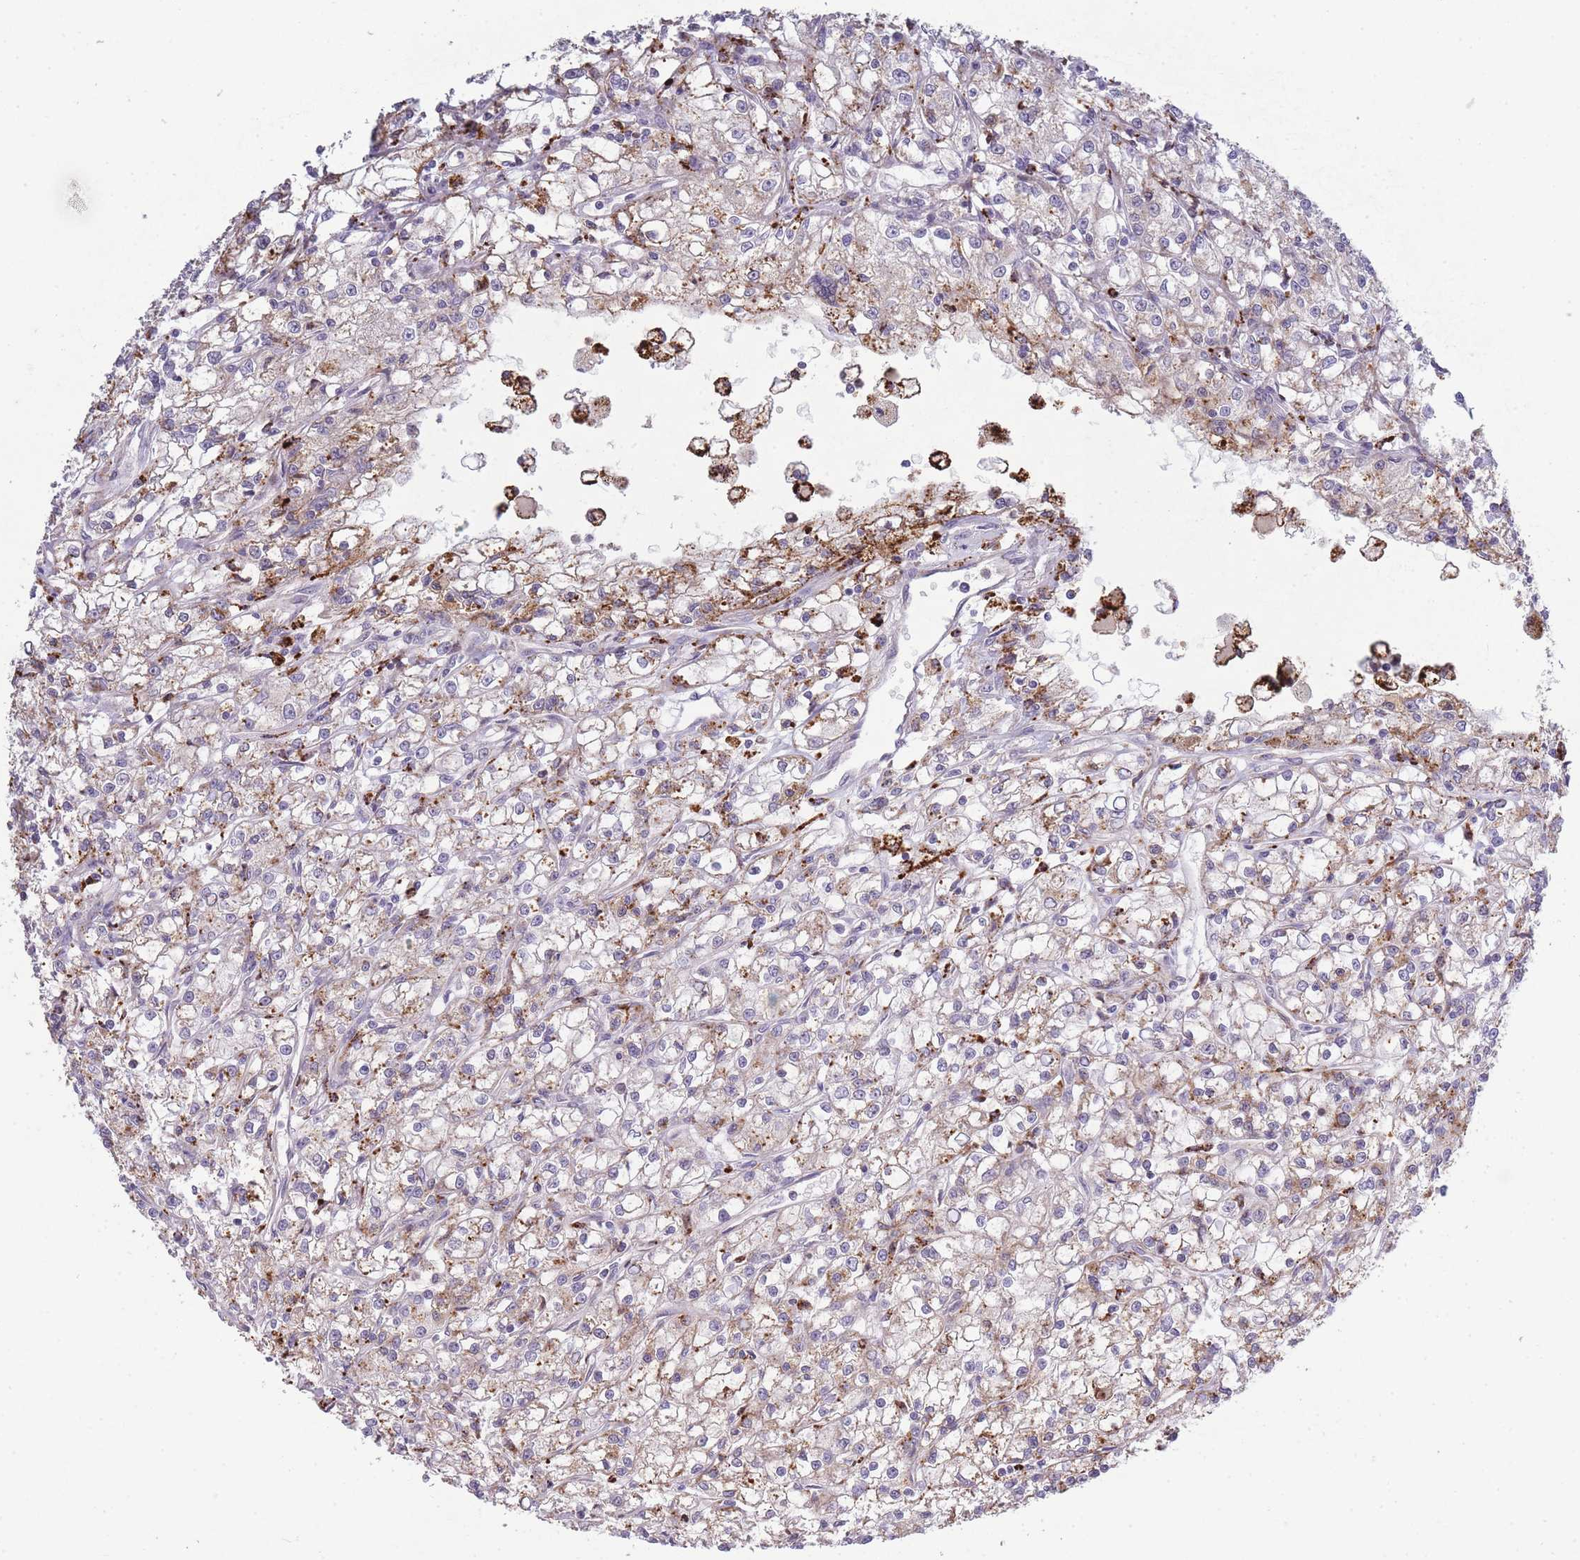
{"staining": {"intensity": "weak", "quantity": "<25%", "location": "cytoplasmic/membranous"}, "tissue": "renal cancer", "cell_type": "Tumor cells", "image_type": "cancer", "snomed": [{"axis": "morphology", "description": "Adenocarcinoma, NOS"}, {"axis": "topography", "description": "Kidney"}], "caption": "Human renal cancer stained for a protein using immunohistochemistry displays no positivity in tumor cells.", "gene": "TRIM61", "patient": {"sex": "female", "age": 59}}